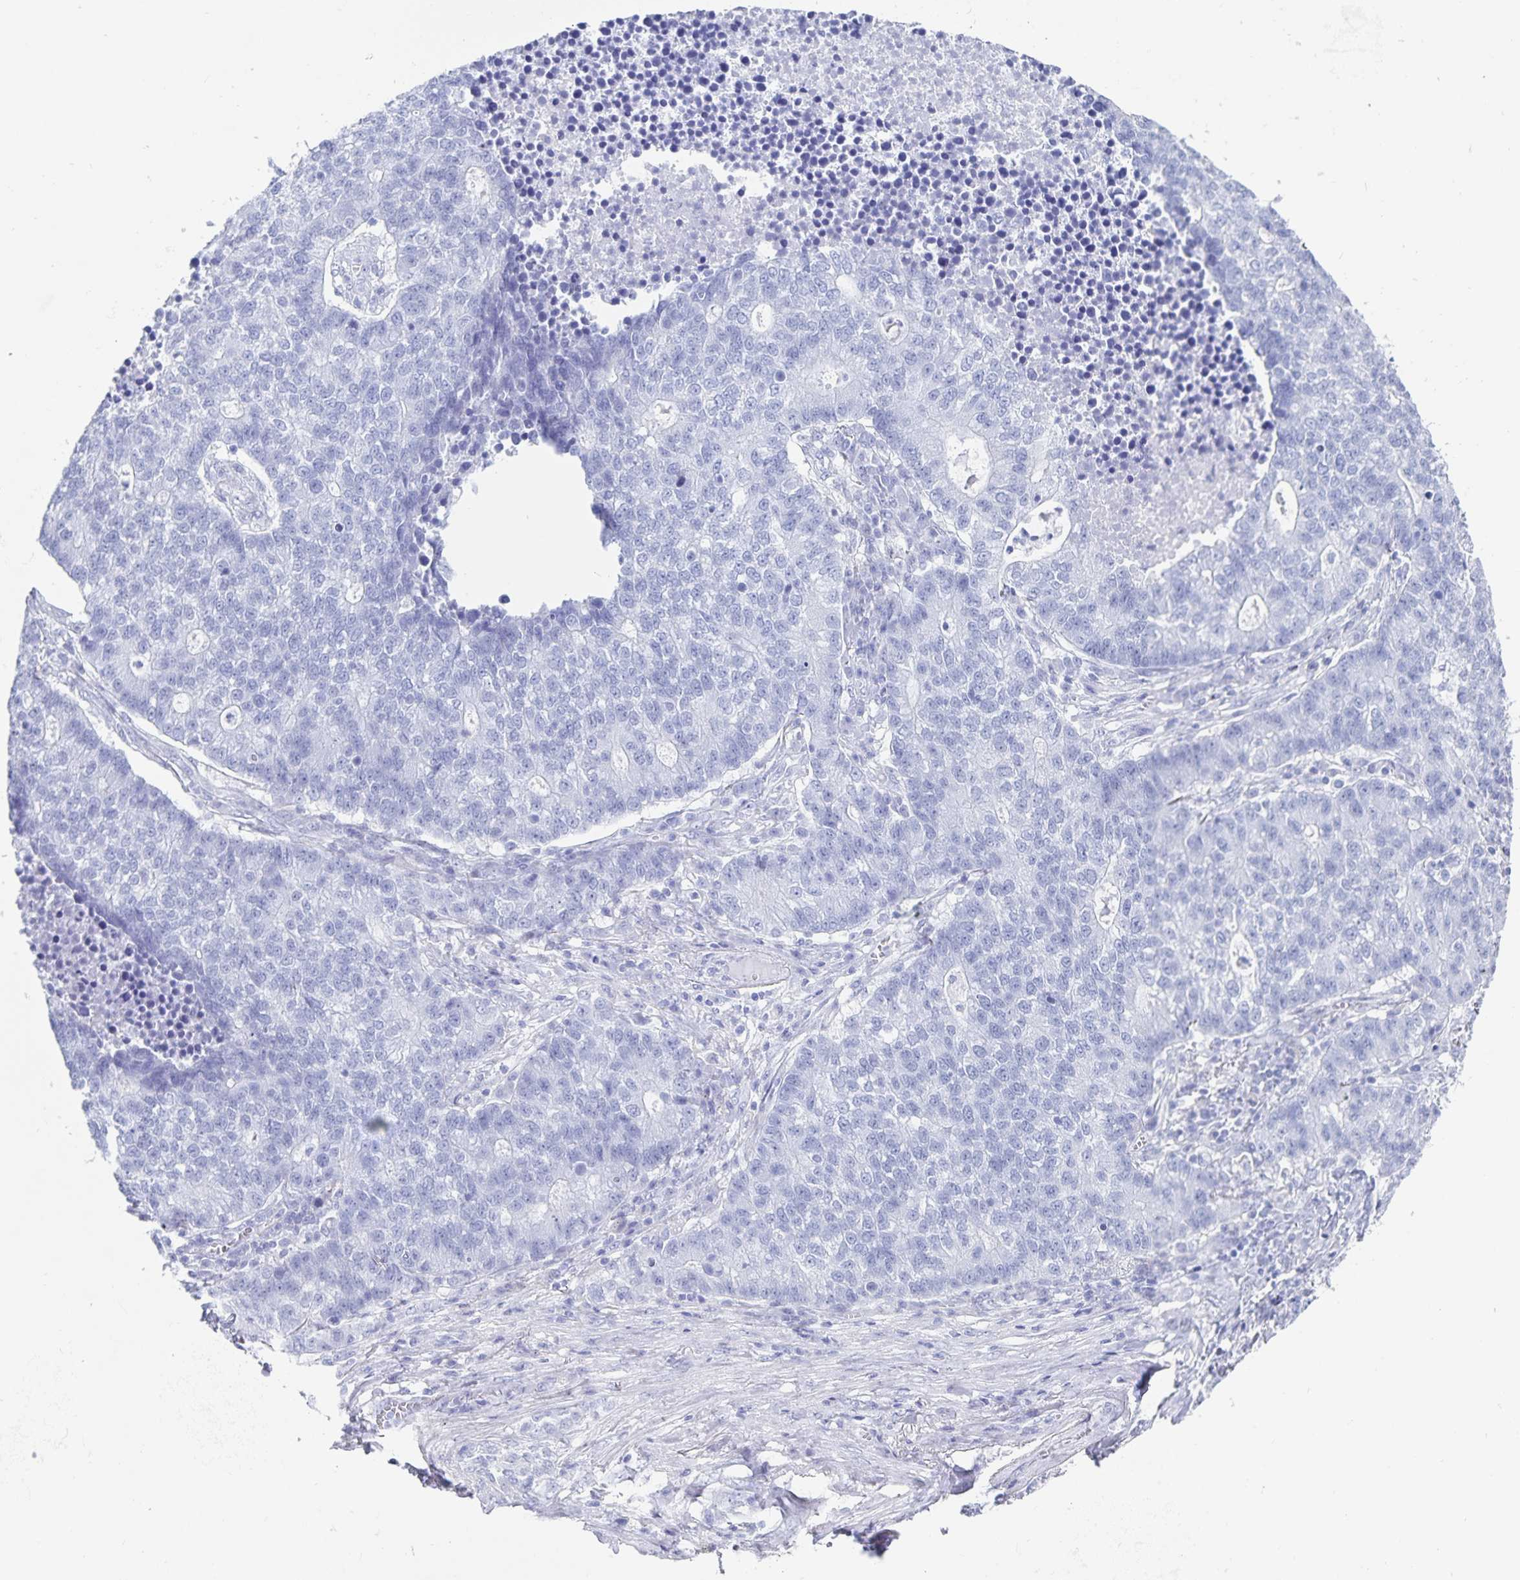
{"staining": {"intensity": "negative", "quantity": "none", "location": "none"}, "tissue": "lung cancer", "cell_type": "Tumor cells", "image_type": "cancer", "snomed": [{"axis": "morphology", "description": "Adenocarcinoma, NOS"}, {"axis": "topography", "description": "Lung"}], "caption": "Immunohistochemistry micrograph of lung cancer (adenocarcinoma) stained for a protein (brown), which displays no staining in tumor cells. (Brightfield microscopy of DAB immunohistochemistry (IHC) at high magnification).", "gene": "C19orf73", "patient": {"sex": "male", "age": 57}}